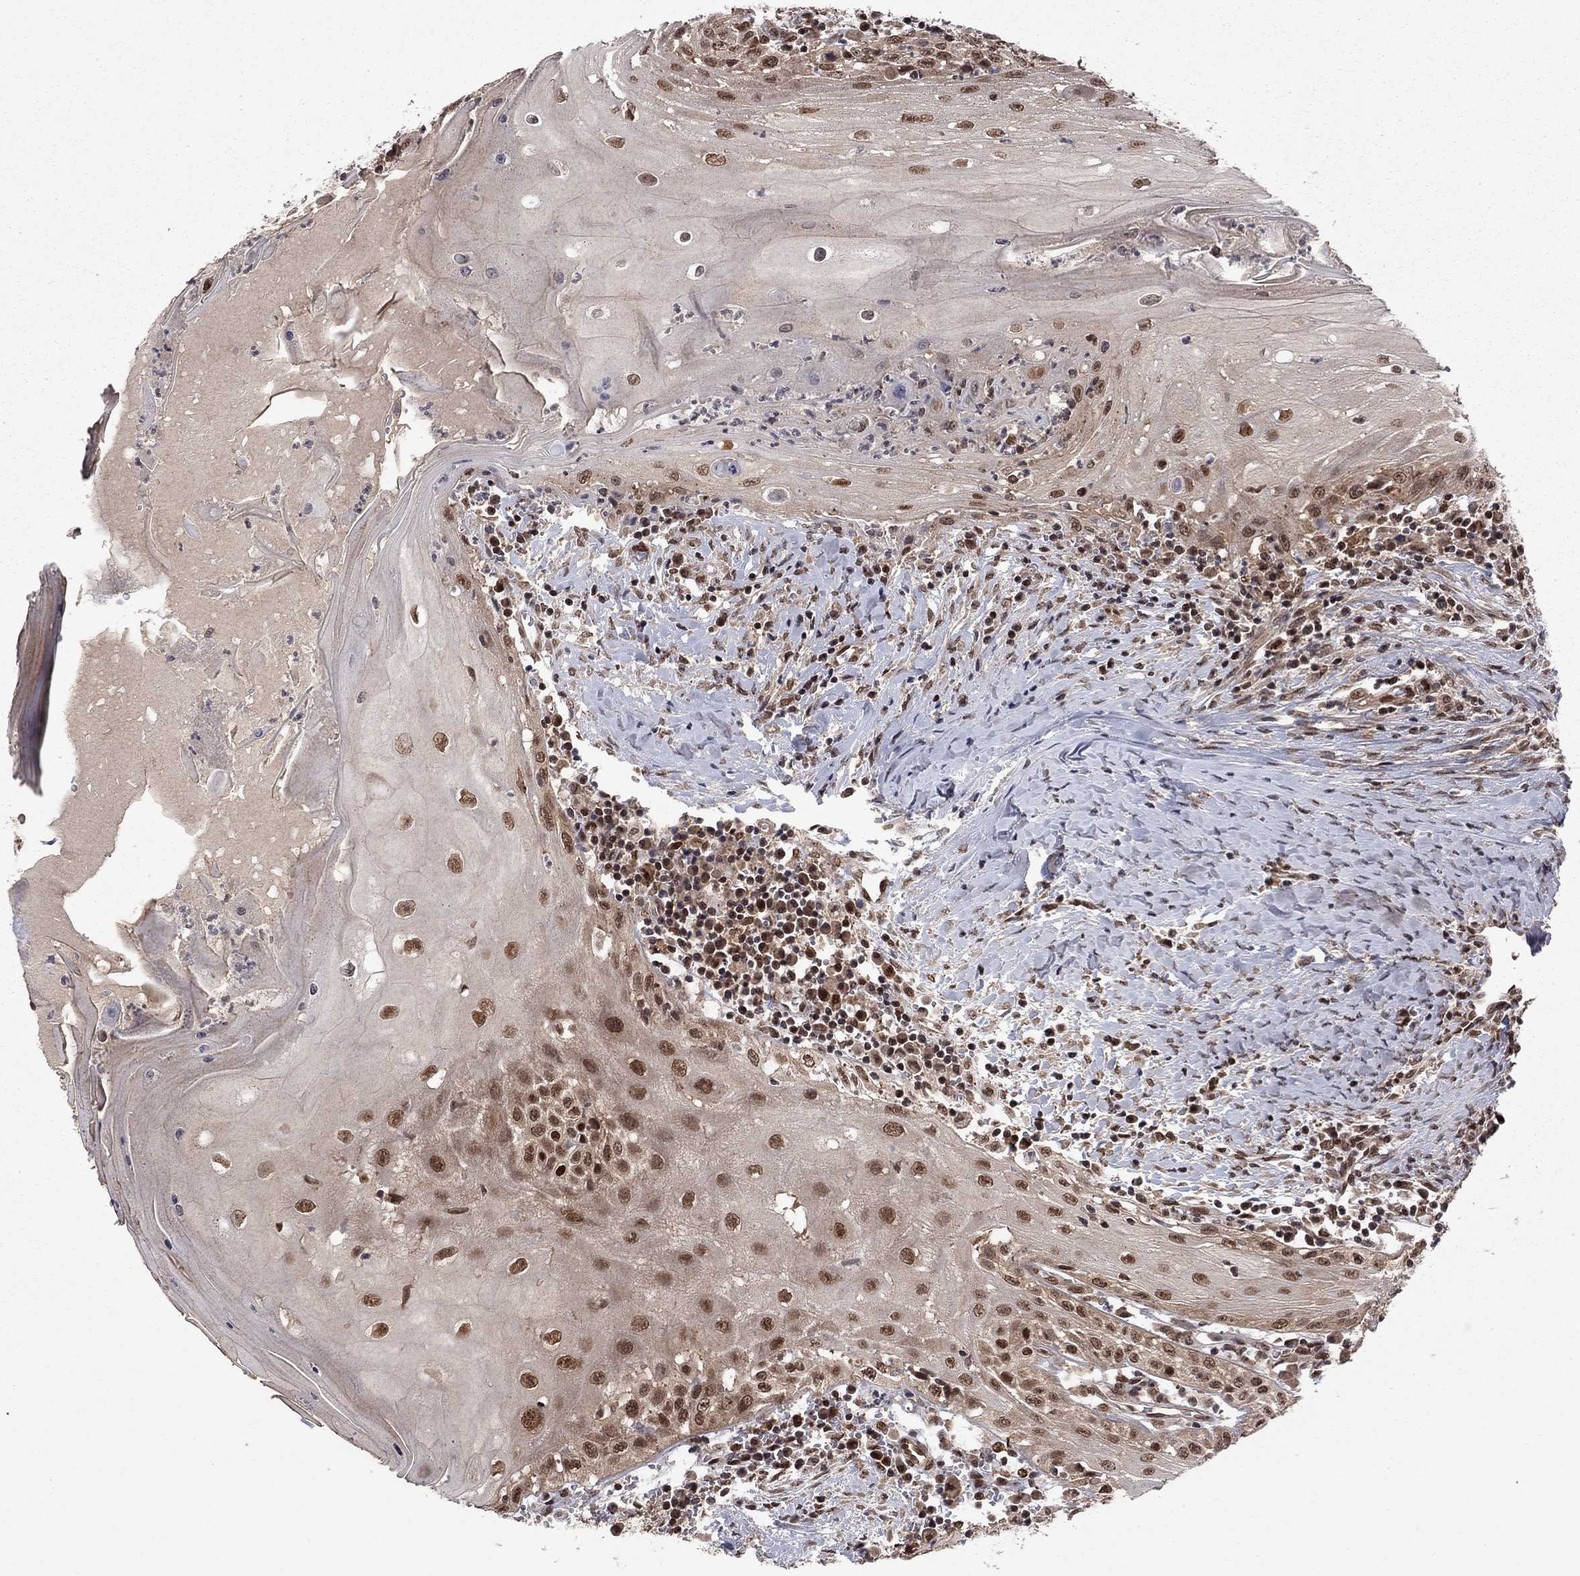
{"staining": {"intensity": "strong", "quantity": ">75%", "location": "nuclear"}, "tissue": "head and neck cancer", "cell_type": "Tumor cells", "image_type": "cancer", "snomed": [{"axis": "morphology", "description": "Squamous cell carcinoma, NOS"}, {"axis": "topography", "description": "Oral tissue"}, {"axis": "topography", "description": "Head-Neck"}], "caption": "Head and neck cancer (squamous cell carcinoma) was stained to show a protein in brown. There is high levels of strong nuclear positivity in about >75% of tumor cells.", "gene": "SAP30L", "patient": {"sex": "male", "age": 58}}